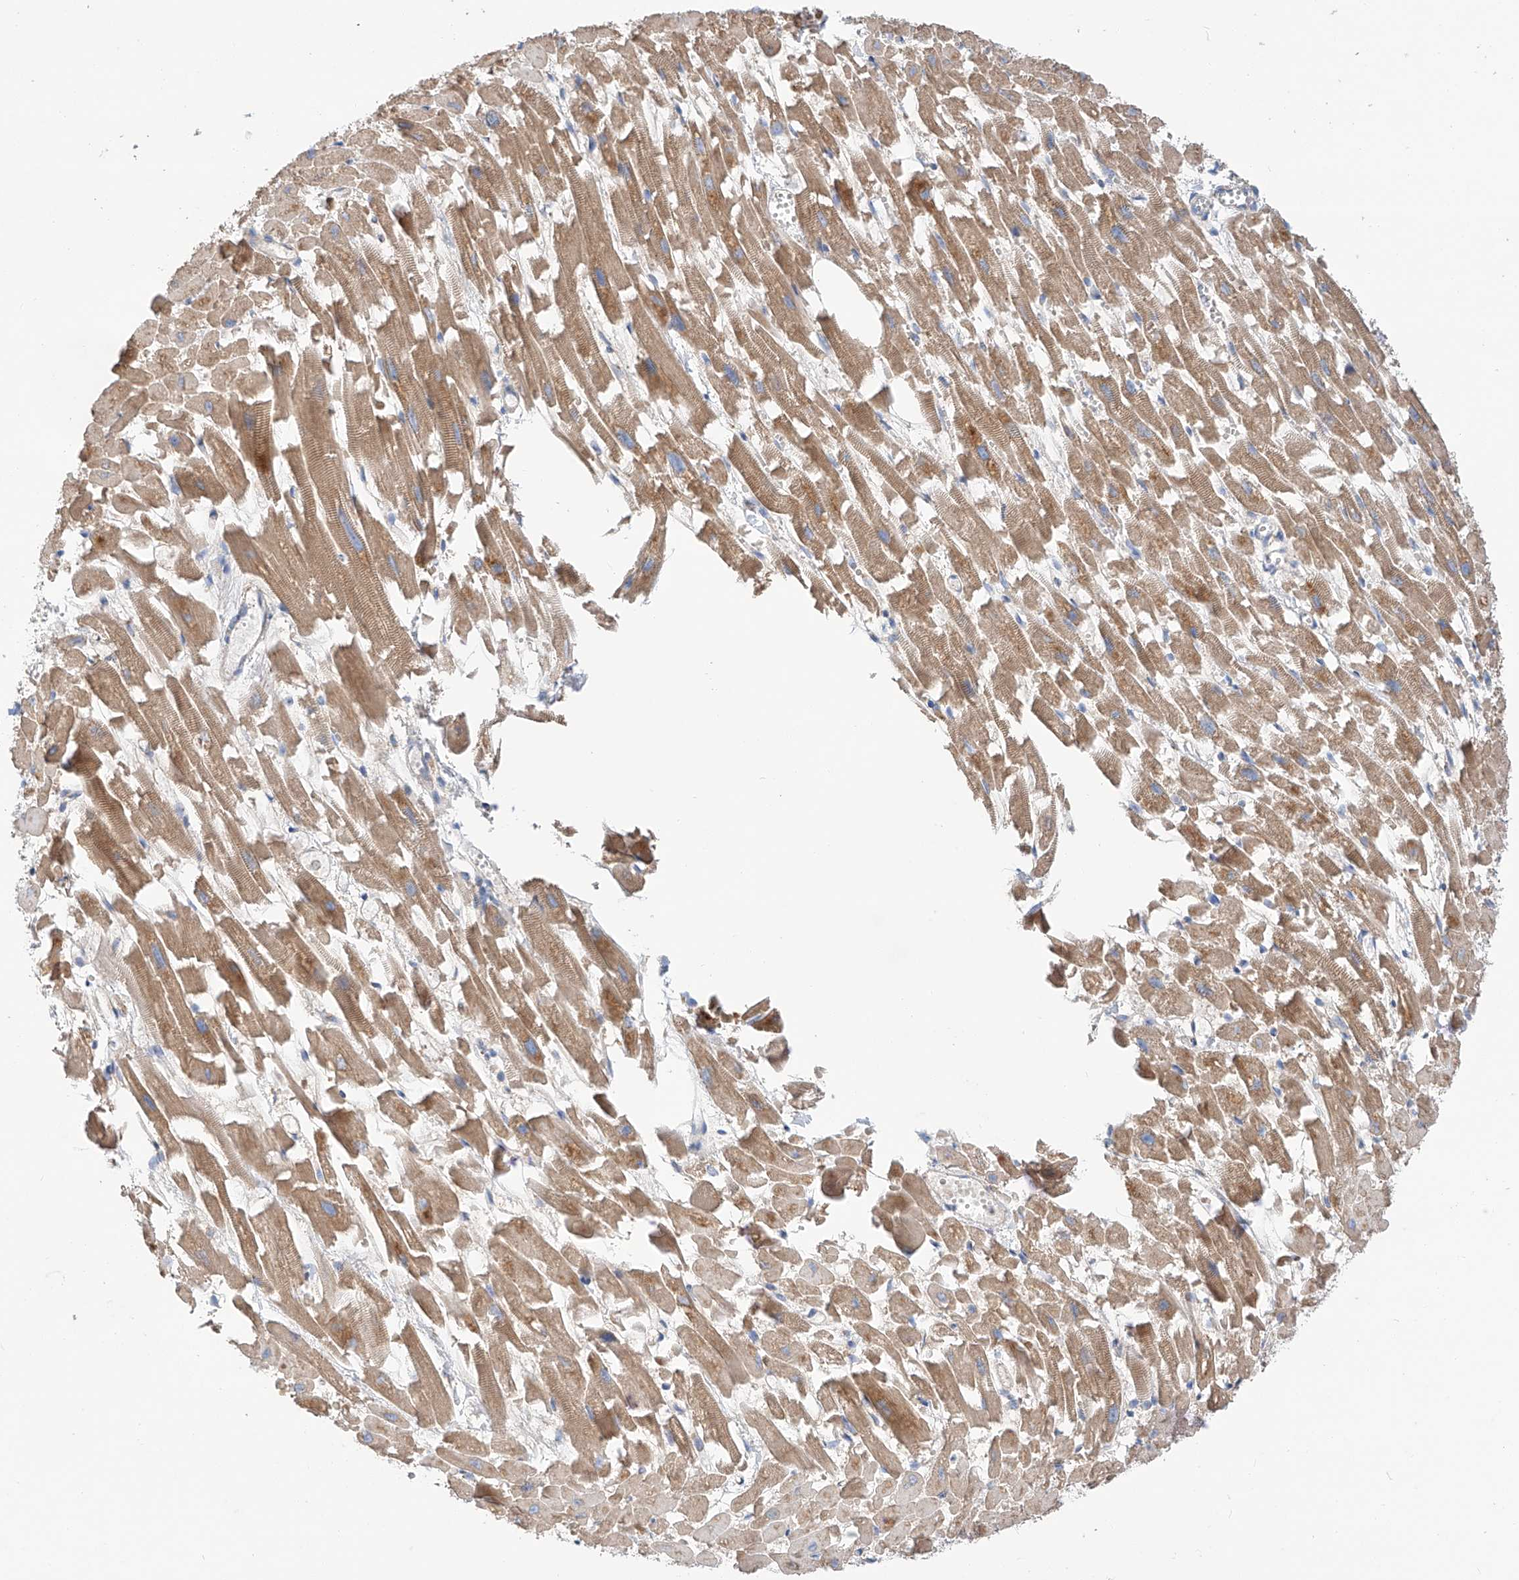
{"staining": {"intensity": "moderate", "quantity": ">75%", "location": "cytoplasmic/membranous"}, "tissue": "heart muscle", "cell_type": "Cardiomyocytes", "image_type": "normal", "snomed": [{"axis": "morphology", "description": "Normal tissue, NOS"}, {"axis": "topography", "description": "Heart"}], "caption": "Immunohistochemistry (IHC) staining of unremarkable heart muscle, which displays medium levels of moderate cytoplasmic/membranous expression in approximately >75% of cardiomyocytes indicating moderate cytoplasmic/membranous protein expression. The staining was performed using DAB (3,3'-diaminobenzidine) (brown) for protein detection and nuclei were counterstained in hematoxylin (blue).", "gene": "SLC22A7", "patient": {"sex": "female", "age": 64}}